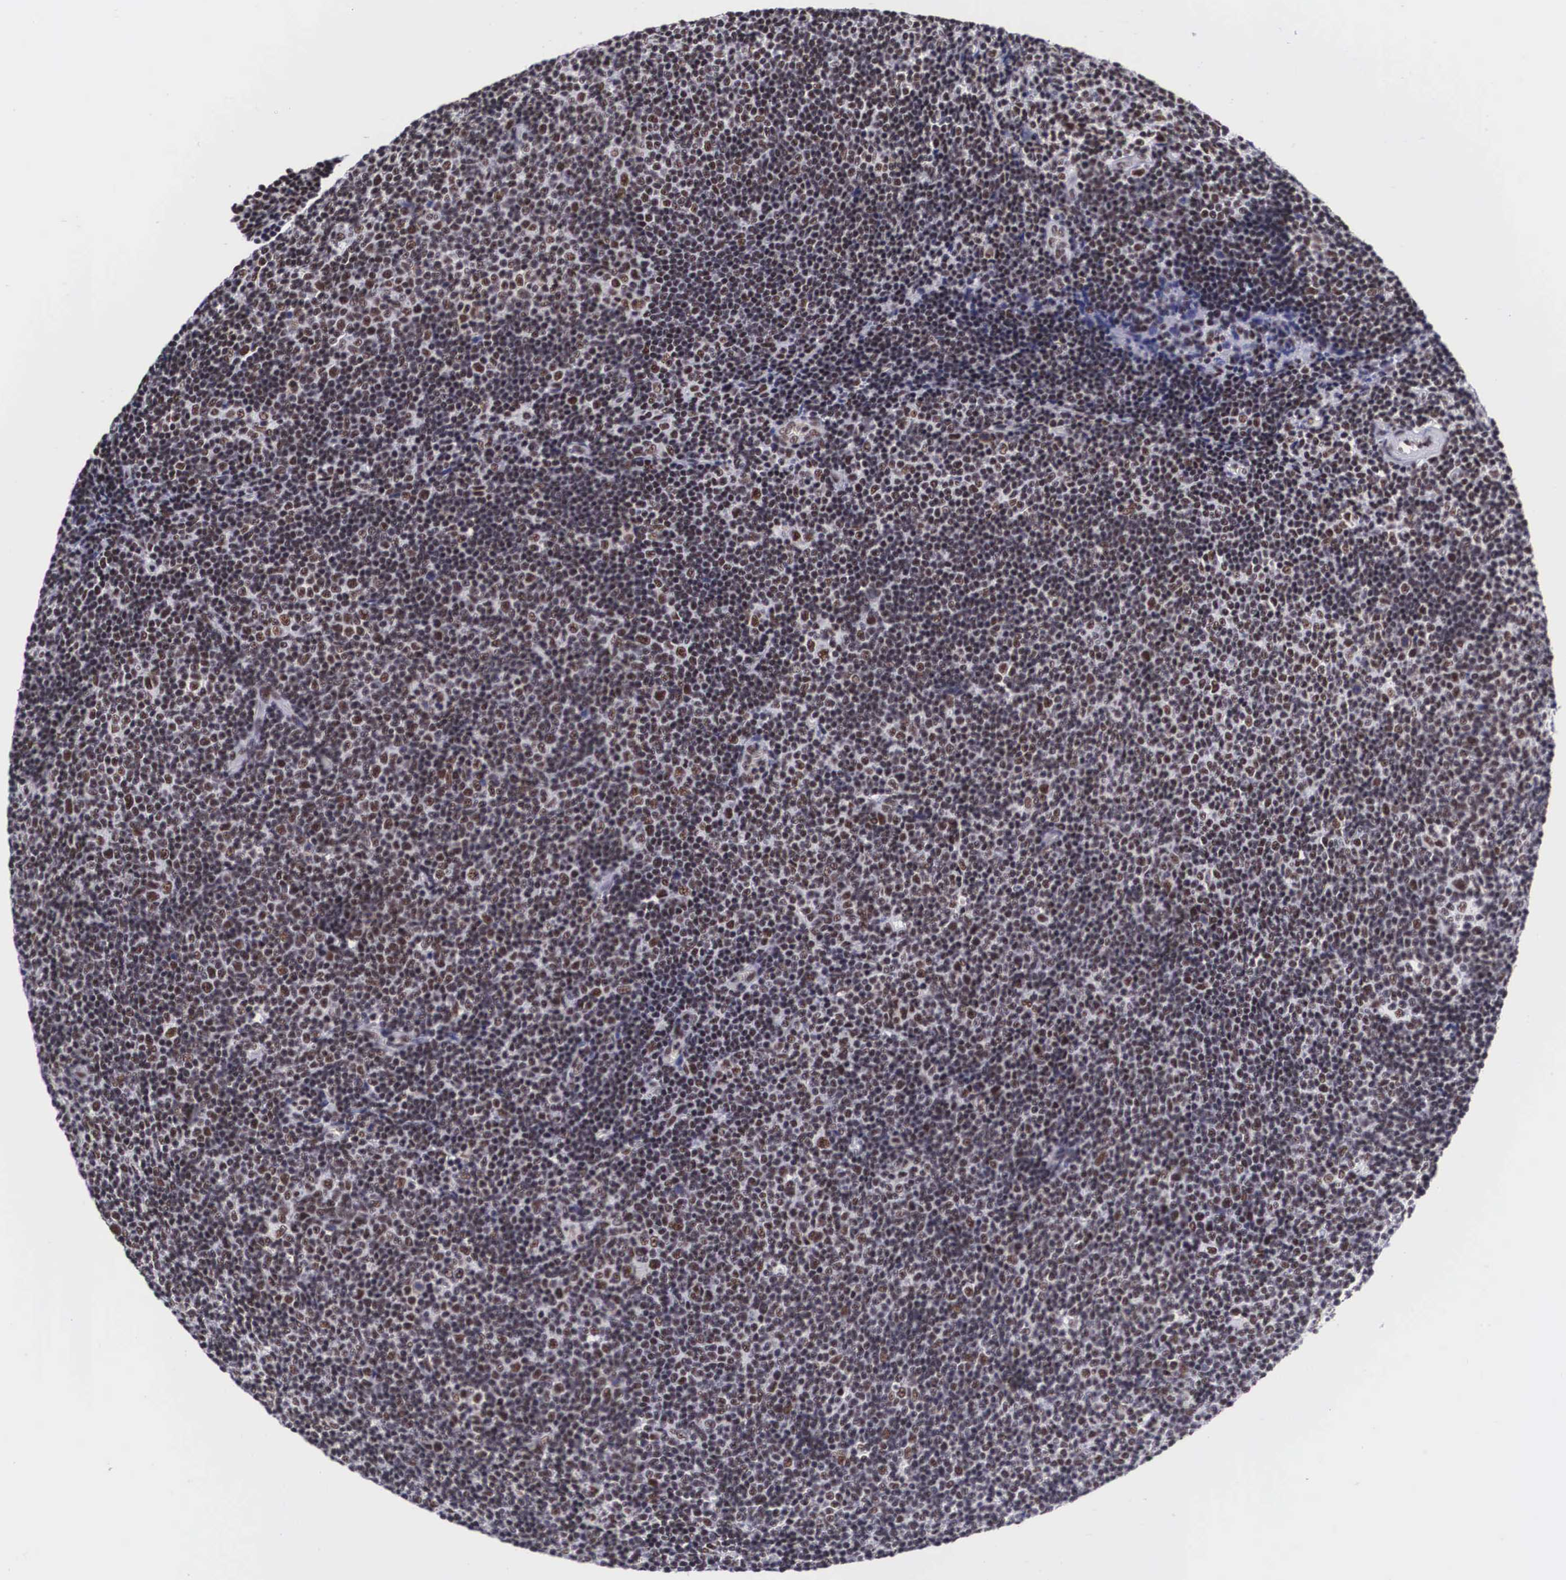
{"staining": {"intensity": "strong", "quantity": ">75%", "location": "nuclear"}, "tissue": "lymphoma", "cell_type": "Tumor cells", "image_type": "cancer", "snomed": [{"axis": "morphology", "description": "Malignant lymphoma, non-Hodgkin's type, Low grade"}, {"axis": "topography", "description": "Lymph node"}], "caption": "Immunohistochemical staining of human low-grade malignant lymphoma, non-Hodgkin's type exhibits high levels of strong nuclear staining in about >75% of tumor cells. (DAB (3,3'-diaminobenzidine) = brown stain, brightfield microscopy at high magnification).", "gene": "SF3A1", "patient": {"sex": "male", "age": 49}}